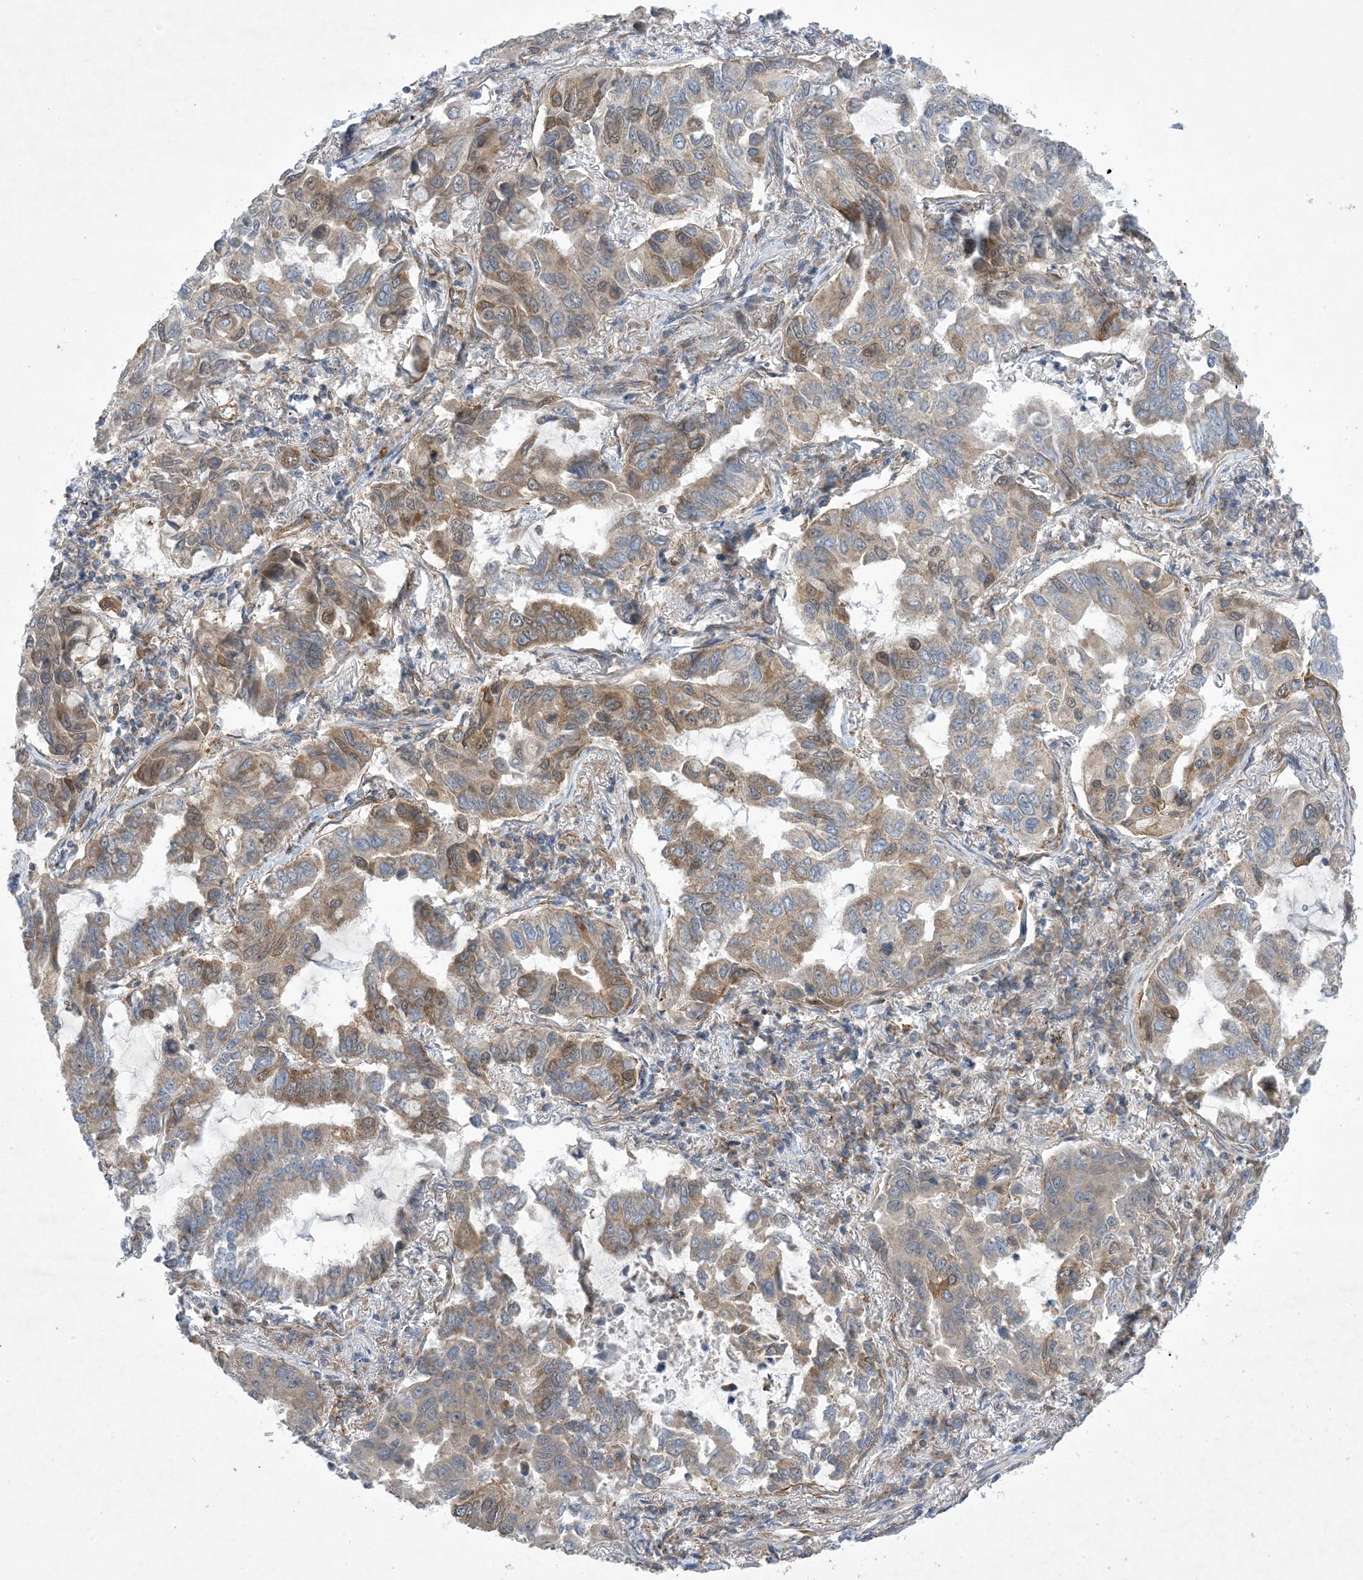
{"staining": {"intensity": "moderate", "quantity": ">75%", "location": "cytoplasmic/membranous"}, "tissue": "lung cancer", "cell_type": "Tumor cells", "image_type": "cancer", "snomed": [{"axis": "morphology", "description": "Adenocarcinoma, NOS"}, {"axis": "topography", "description": "Lung"}], "caption": "Immunohistochemistry (IHC) of lung adenocarcinoma demonstrates medium levels of moderate cytoplasmic/membranous staining in about >75% of tumor cells.", "gene": "EHBP1", "patient": {"sex": "male", "age": 64}}